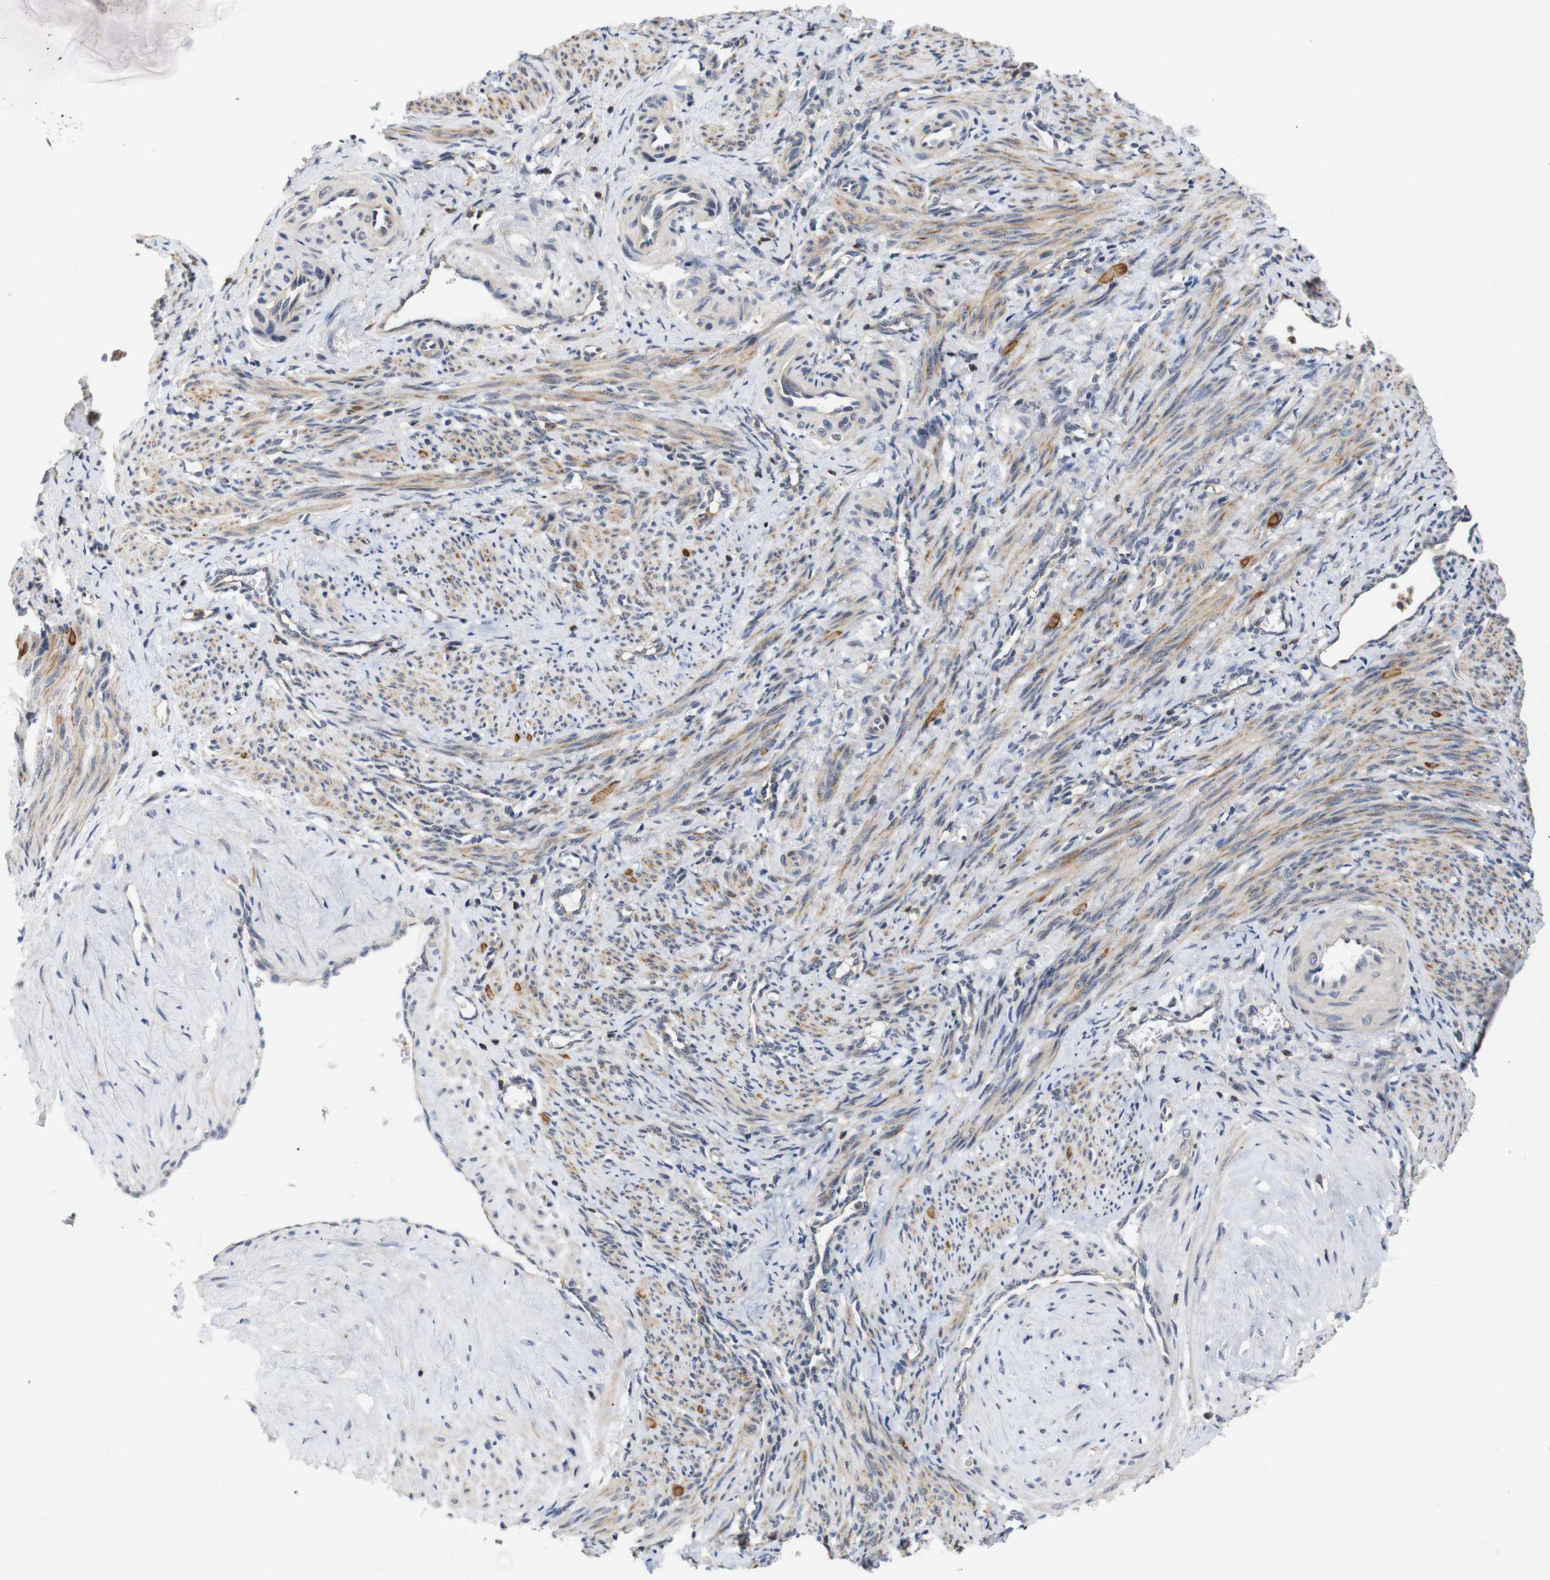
{"staining": {"intensity": "weak", "quantity": "25%-75%", "location": "cytoplasmic/membranous"}, "tissue": "smooth muscle", "cell_type": "Smooth muscle cells", "image_type": "normal", "snomed": [{"axis": "morphology", "description": "Normal tissue, NOS"}, {"axis": "topography", "description": "Endometrium"}], "caption": "A brown stain labels weak cytoplasmic/membranous positivity of a protein in smooth muscle cells of unremarkable human smooth muscle.", "gene": "BRWD3", "patient": {"sex": "female", "age": 33}}